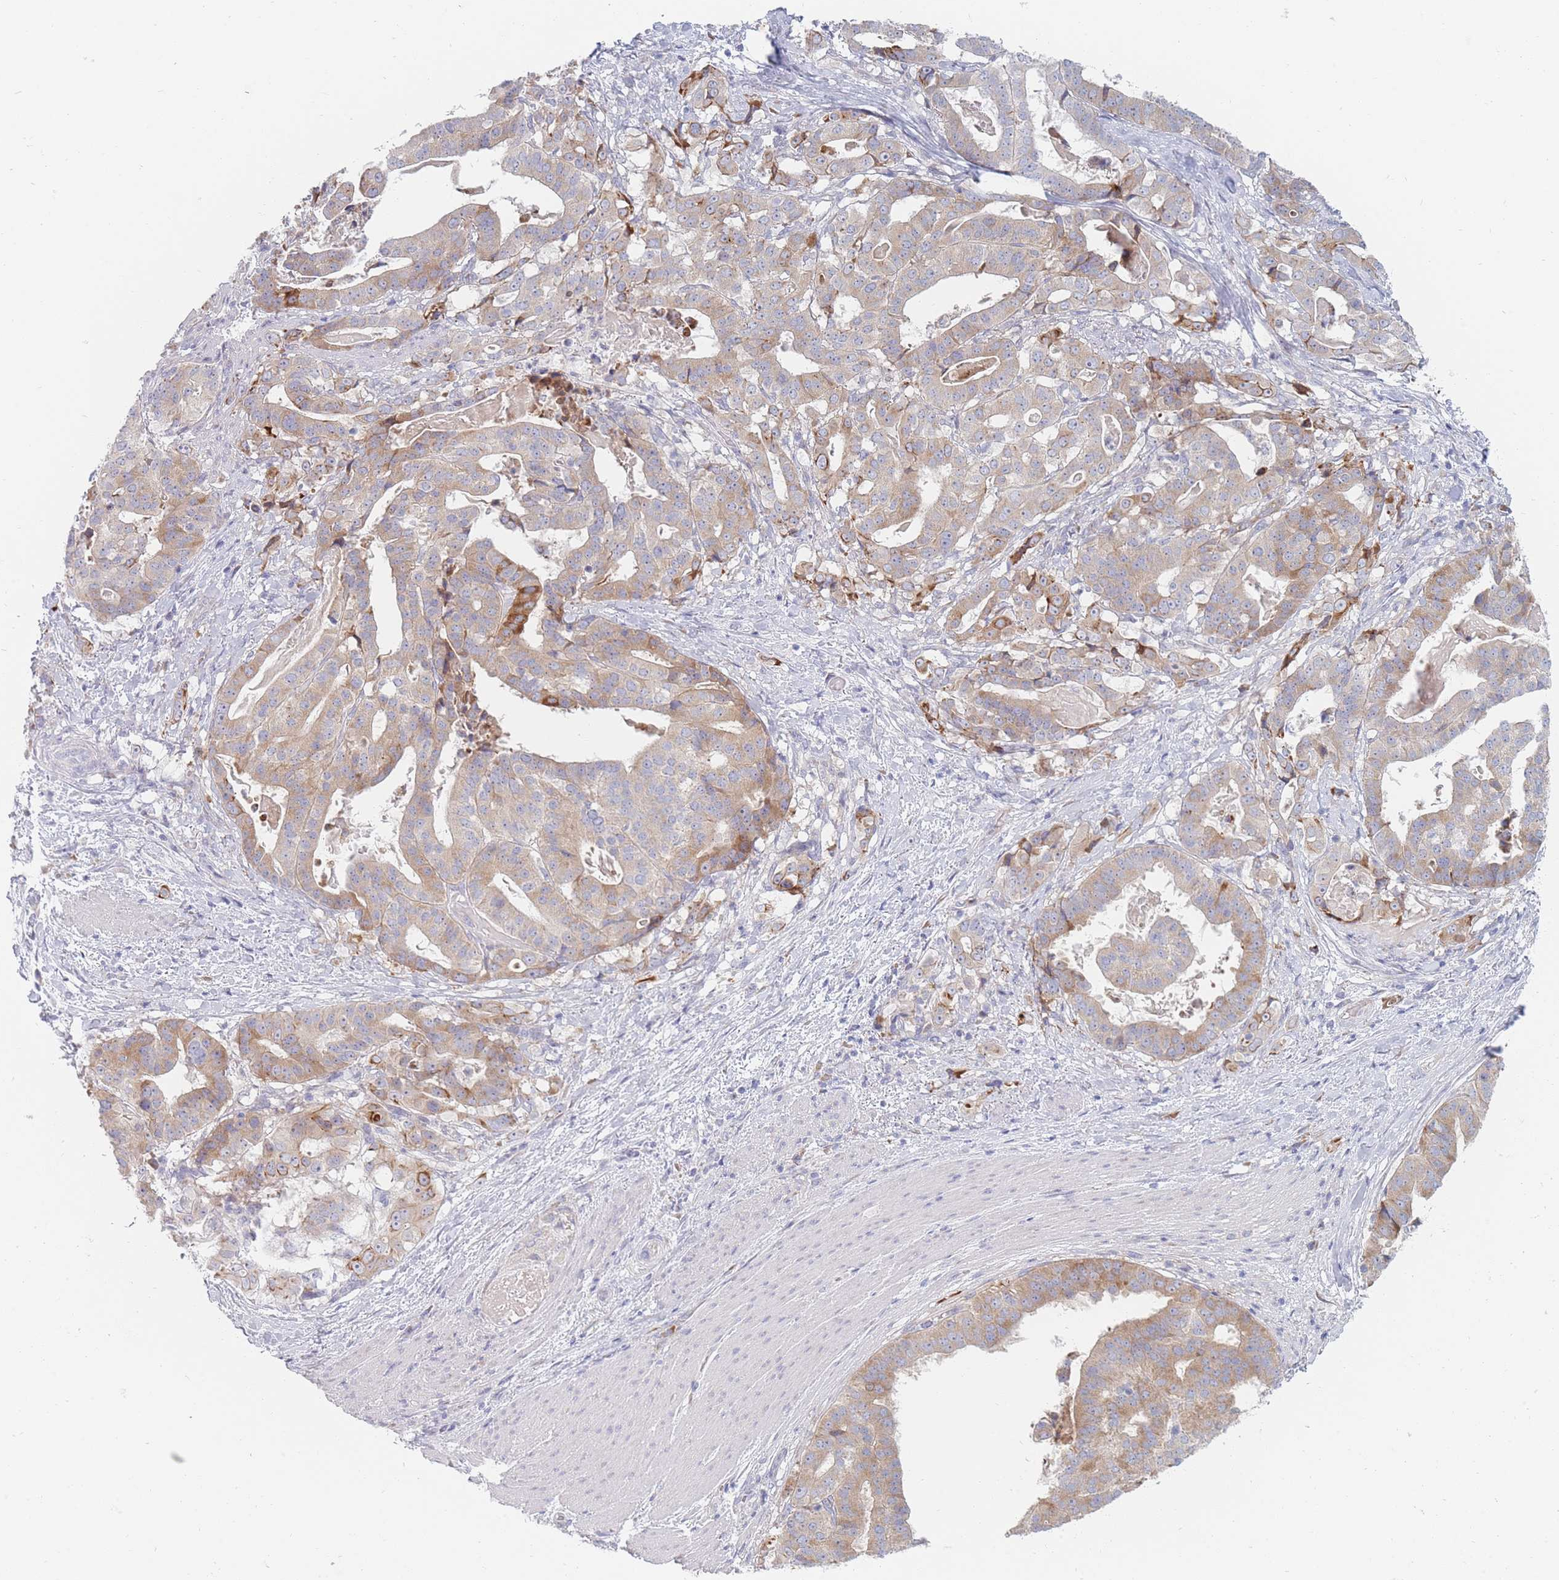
{"staining": {"intensity": "weak", "quantity": ">75%", "location": "cytoplasmic/membranous"}, "tissue": "stomach cancer", "cell_type": "Tumor cells", "image_type": "cancer", "snomed": [{"axis": "morphology", "description": "Adenocarcinoma, NOS"}, {"axis": "topography", "description": "Stomach"}], "caption": "A brown stain highlights weak cytoplasmic/membranous expression of a protein in adenocarcinoma (stomach) tumor cells.", "gene": "SPATS1", "patient": {"sex": "male", "age": 48}}